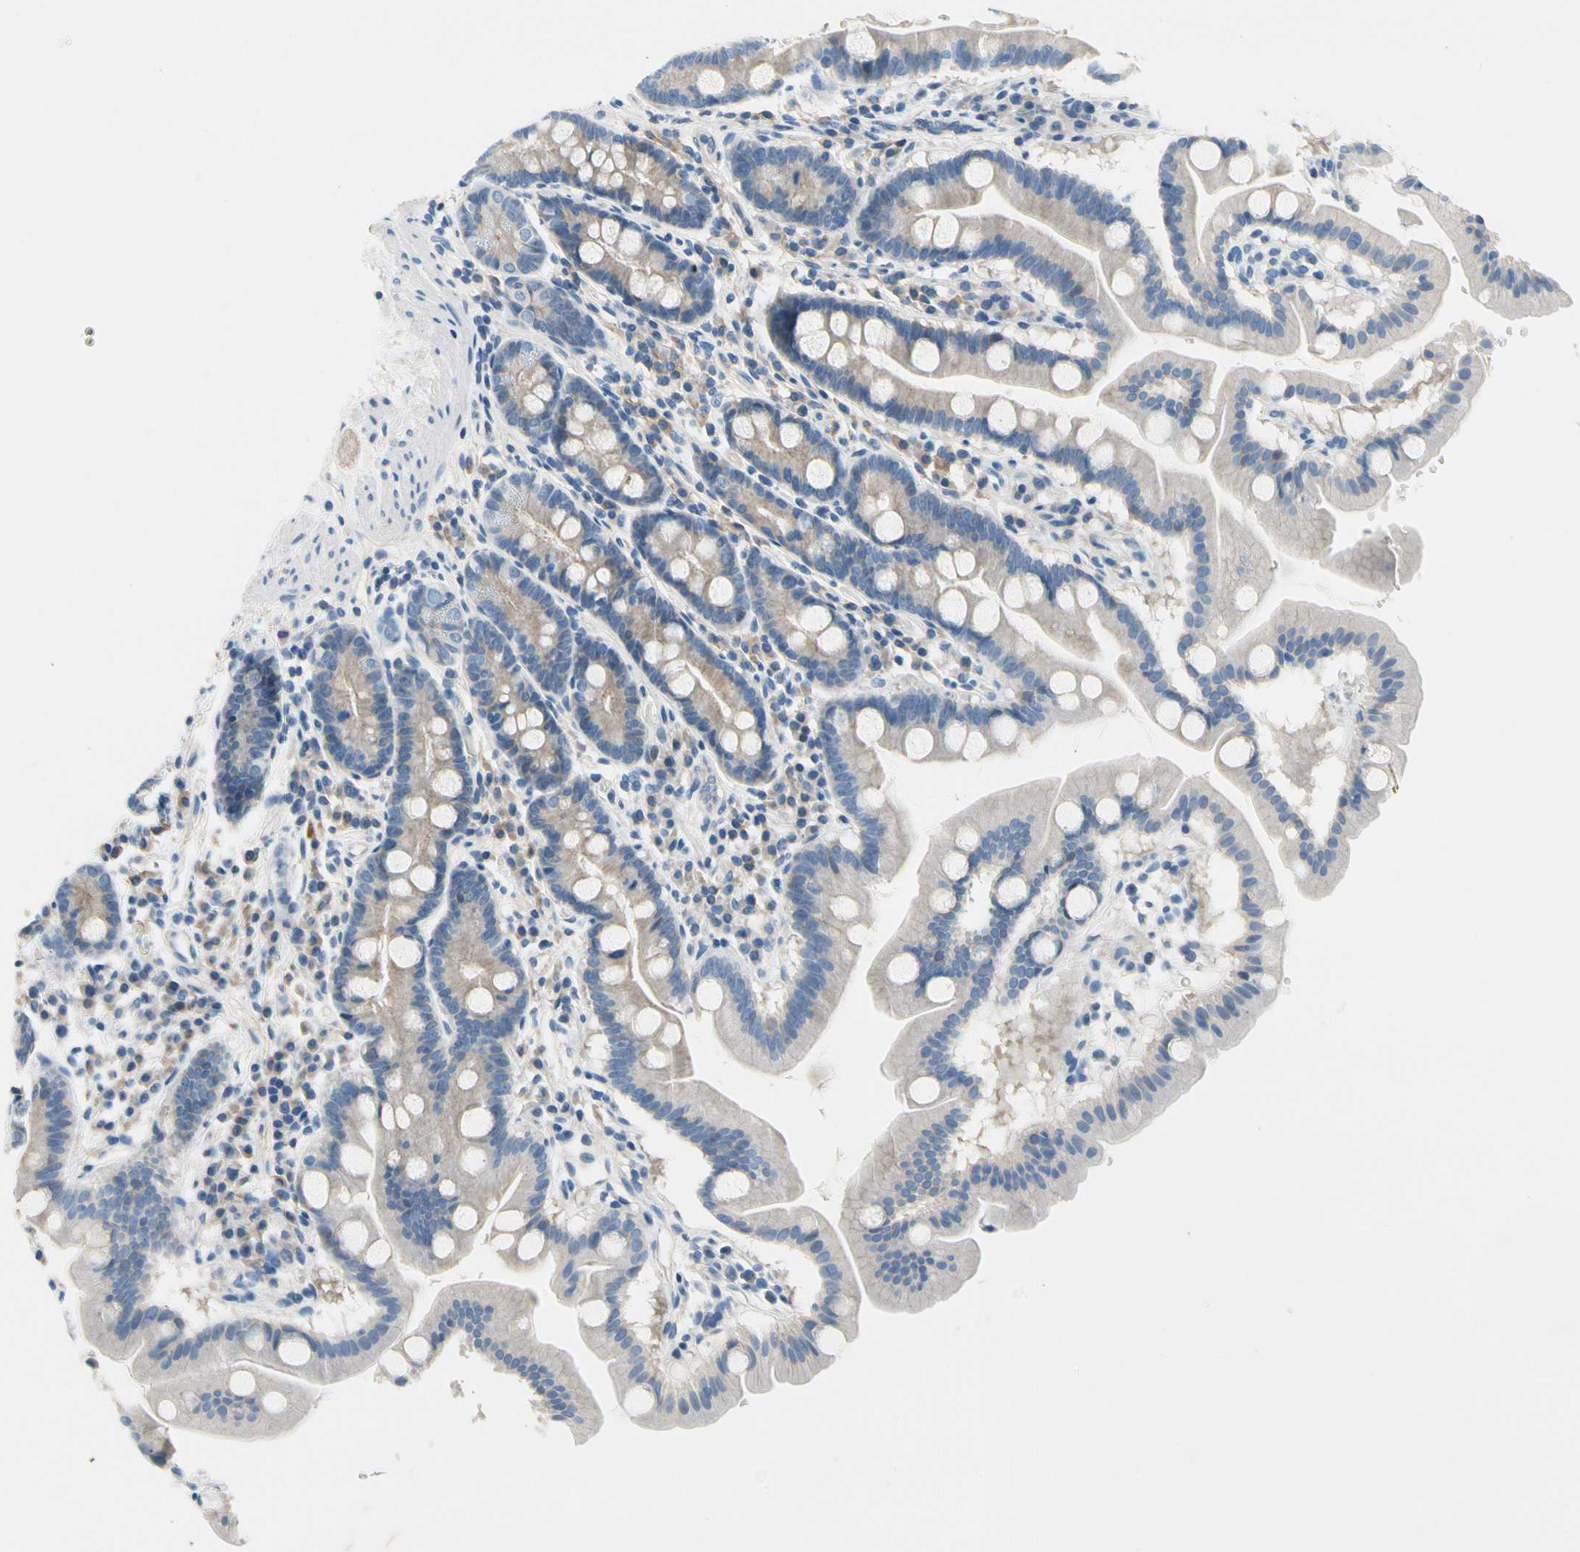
{"staining": {"intensity": "moderate", "quantity": "<25%", "location": "cytoplasmic/membranous"}, "tissue": "duodenum", "cell_type": "Glandular cells", "image_type": "normal", "snomed": [{"axis": "morphology", "description": "Normal tissue, NOS"}, {"axis": "topography", "description": "Duodenum"}], "caption": "The histopathology image displays staining of normal duodenum, revealing moderate cytoplasmic/membranous protein expression (brown color) within glandular cells.", "gene": "CA14", "patient": {"sex": "male", "age": 50}}